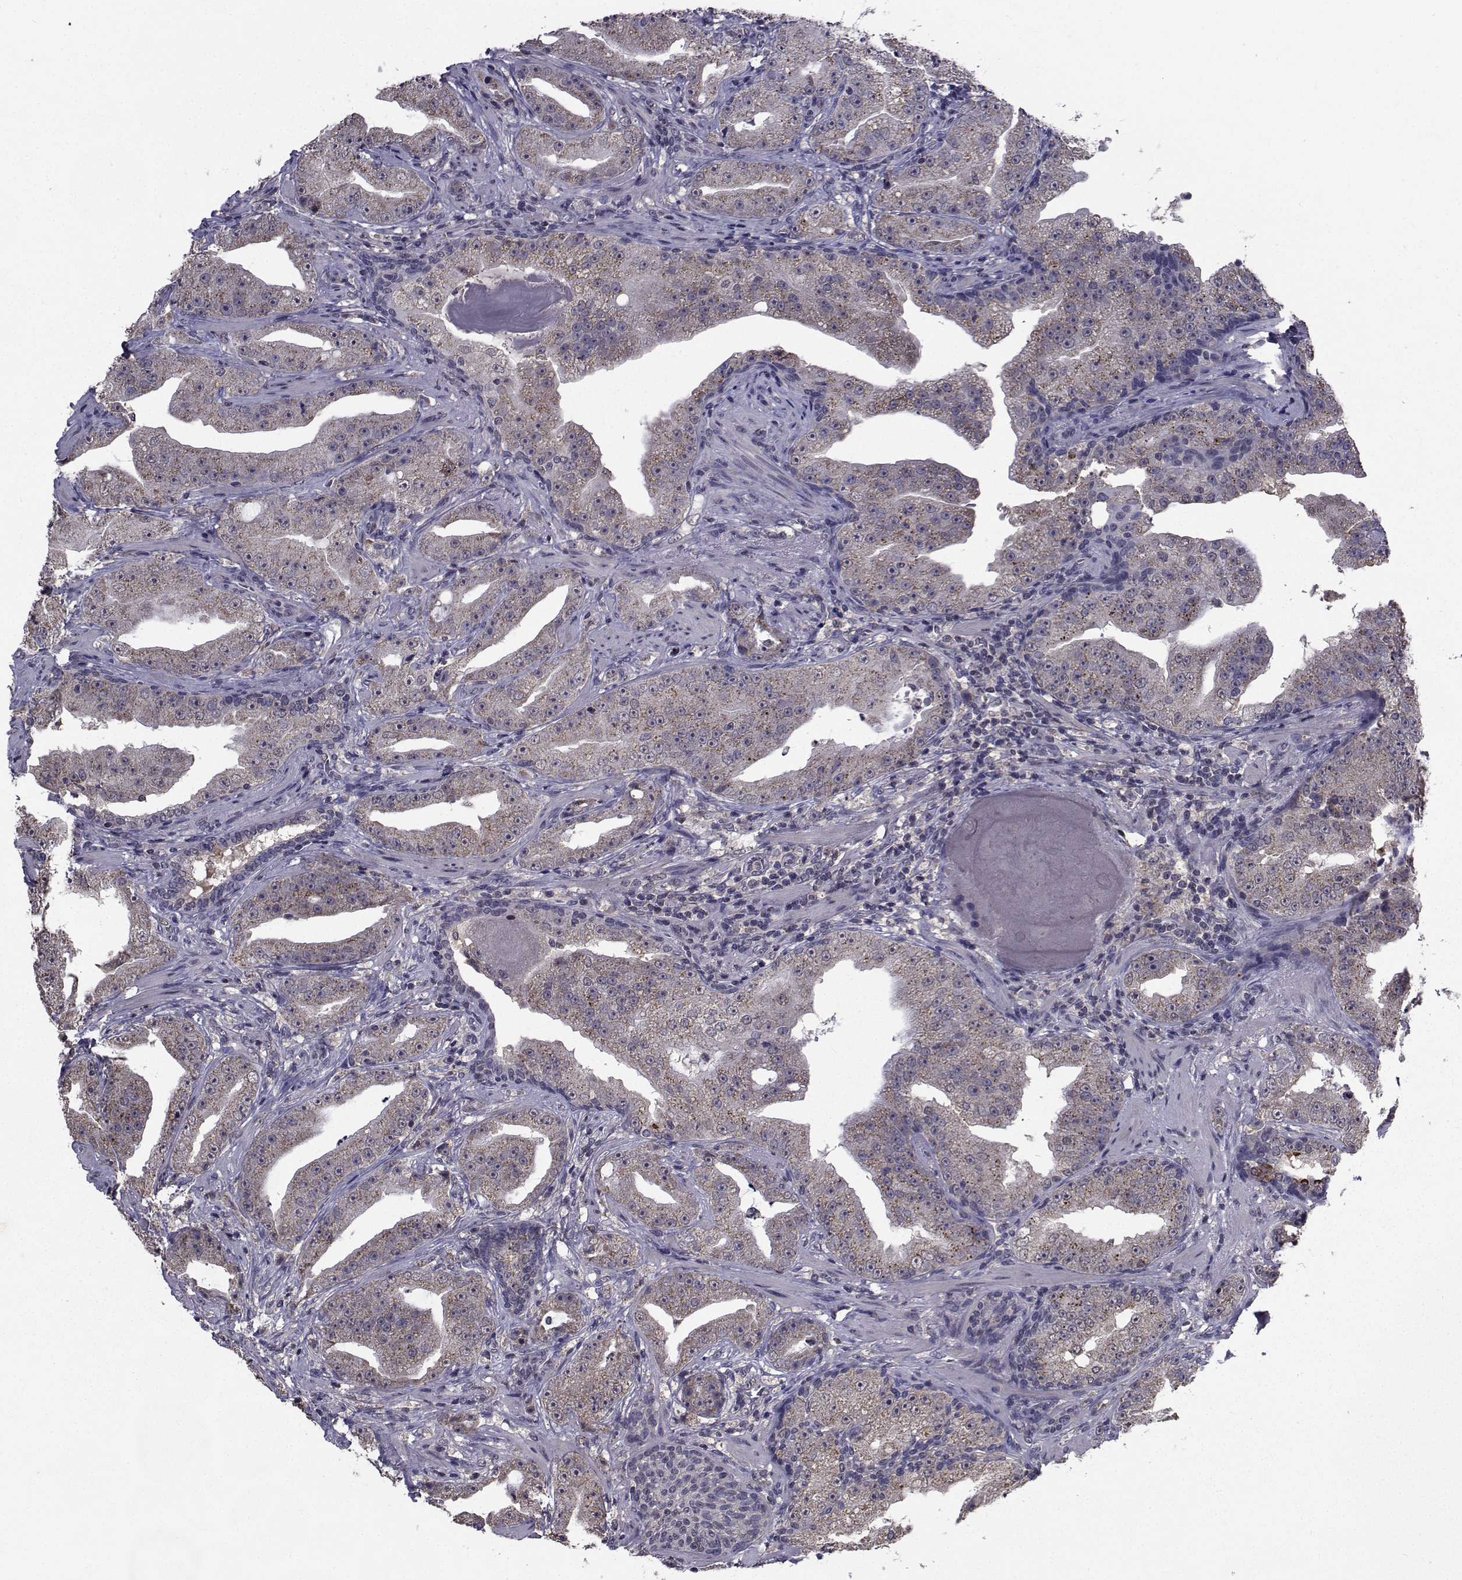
{"staining": {"intensity": "weak", "quantity": "25%-75%", "location": "cytoplasmic/membranous"}, "tissue": "prostate cancer", "cell_type": "Tumor cells", "image_type": "cancer", "snomed": [{"axis": "morphology", "description": "Adenocarcinoma, Low grade"}, {"axis": "topography", "description": "Prostate"}], "caption": "A high-resolution histopathology image shows immunohistochemistry (IHC) staining of prostate adenocarcinoma (low-grade), which shows weak cytoplasmic/membranous staining in approximately 25%-75% of tumor cells.", "gene": "CYP2S1", "patient": {"sex": "male", "age": 62}}